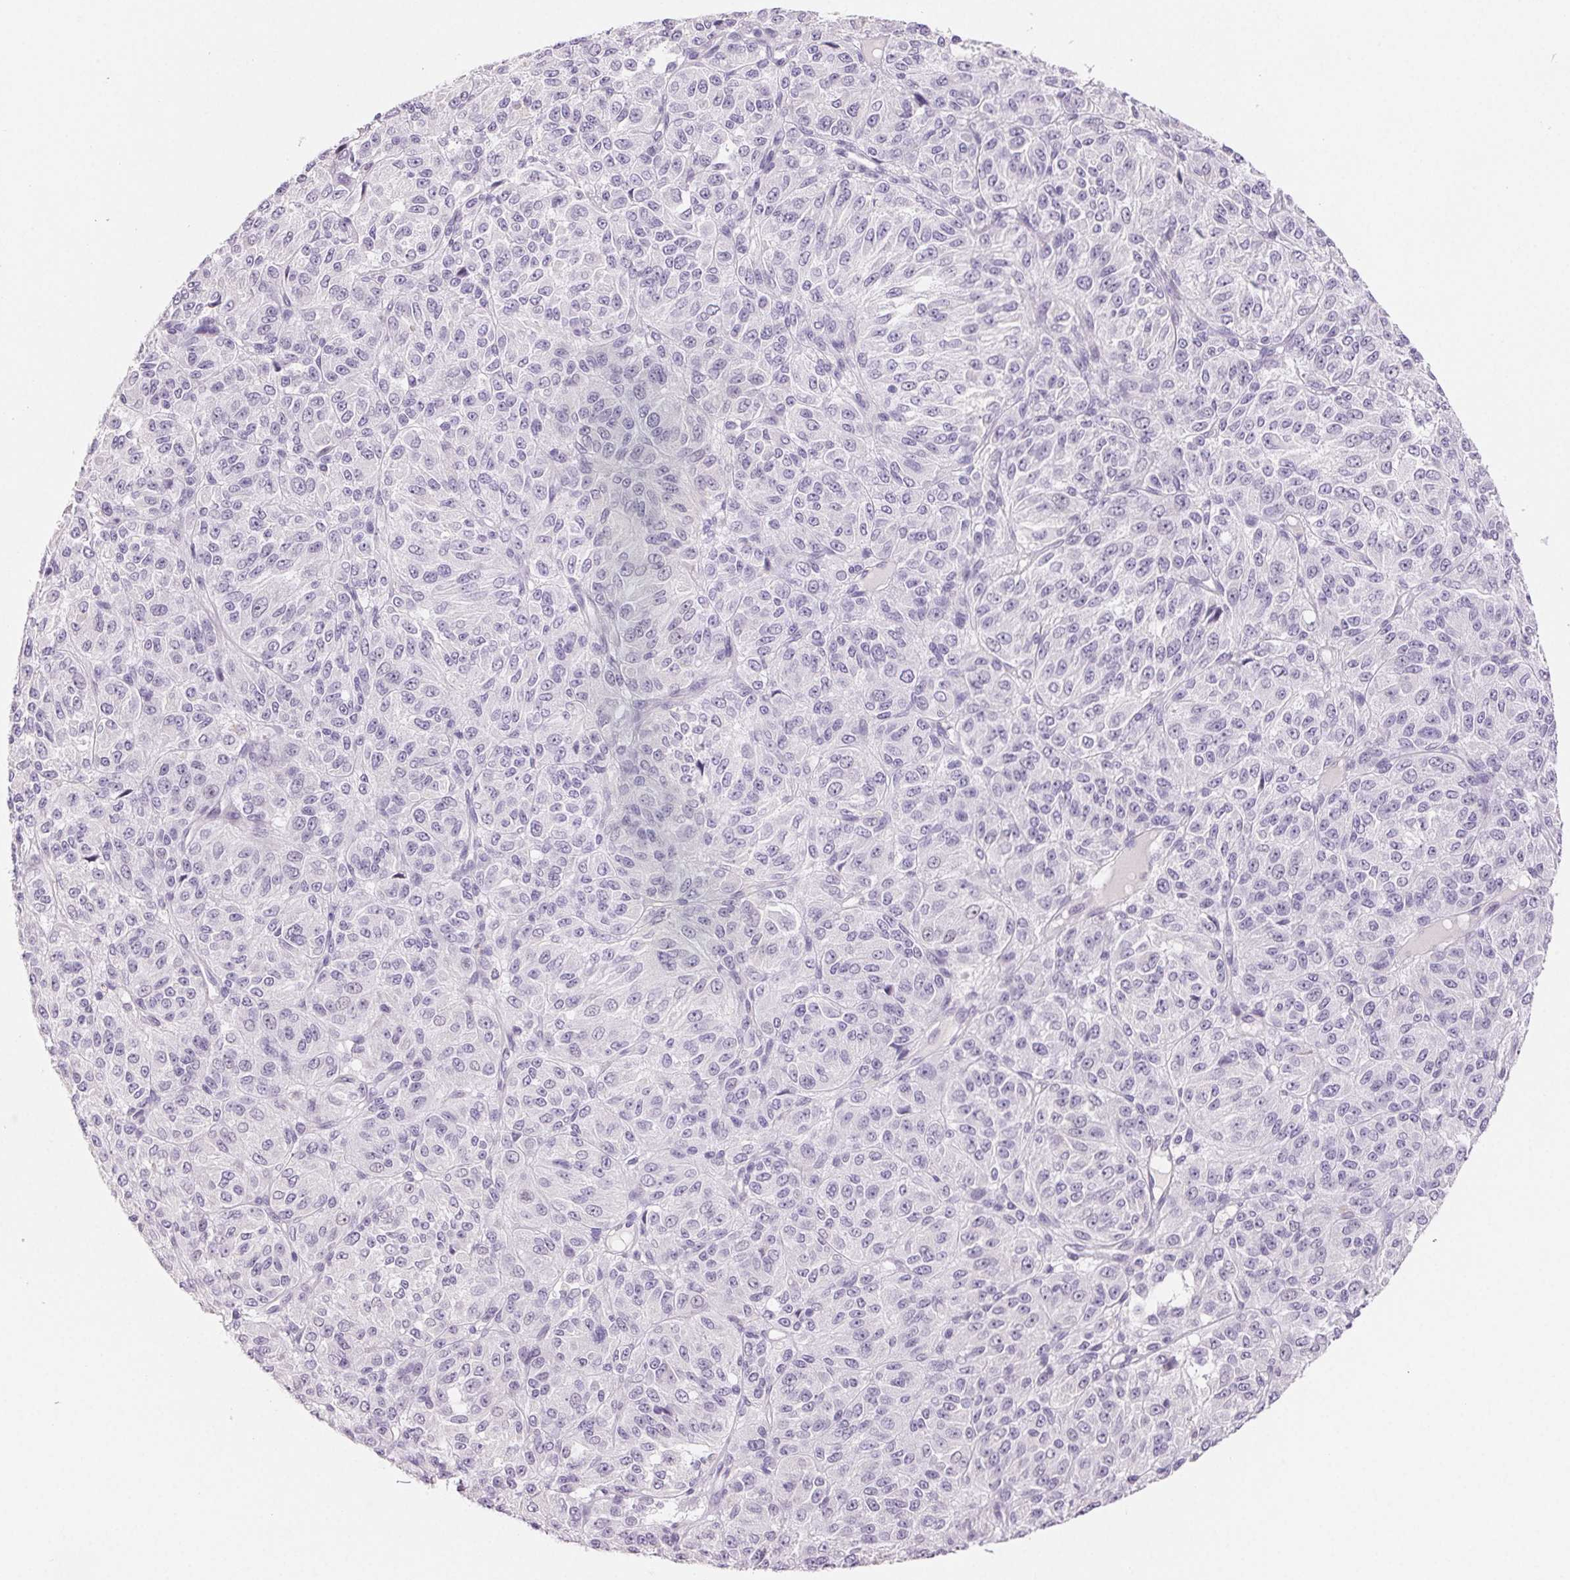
{"staining": {"intensity": "negative", "quantity": "none", "location": "none"}, "tissue": "melanoma", "cell_type": "Tumor cells", "image_type": "cancer", "snomed": [{"axis": "morphology", "description": "Malignant melanoma, Metastatic site"}, {"axis": "topography", "description": "Brain"}], "caption": "Immunohistochemistry (IHC) photomicrograph of human melanoma stained for a protein (brown), which demonstrates no positivity in tumor cells.", "gene": "BPIFB2", "patient": {"sex": "female", "age": 56}}